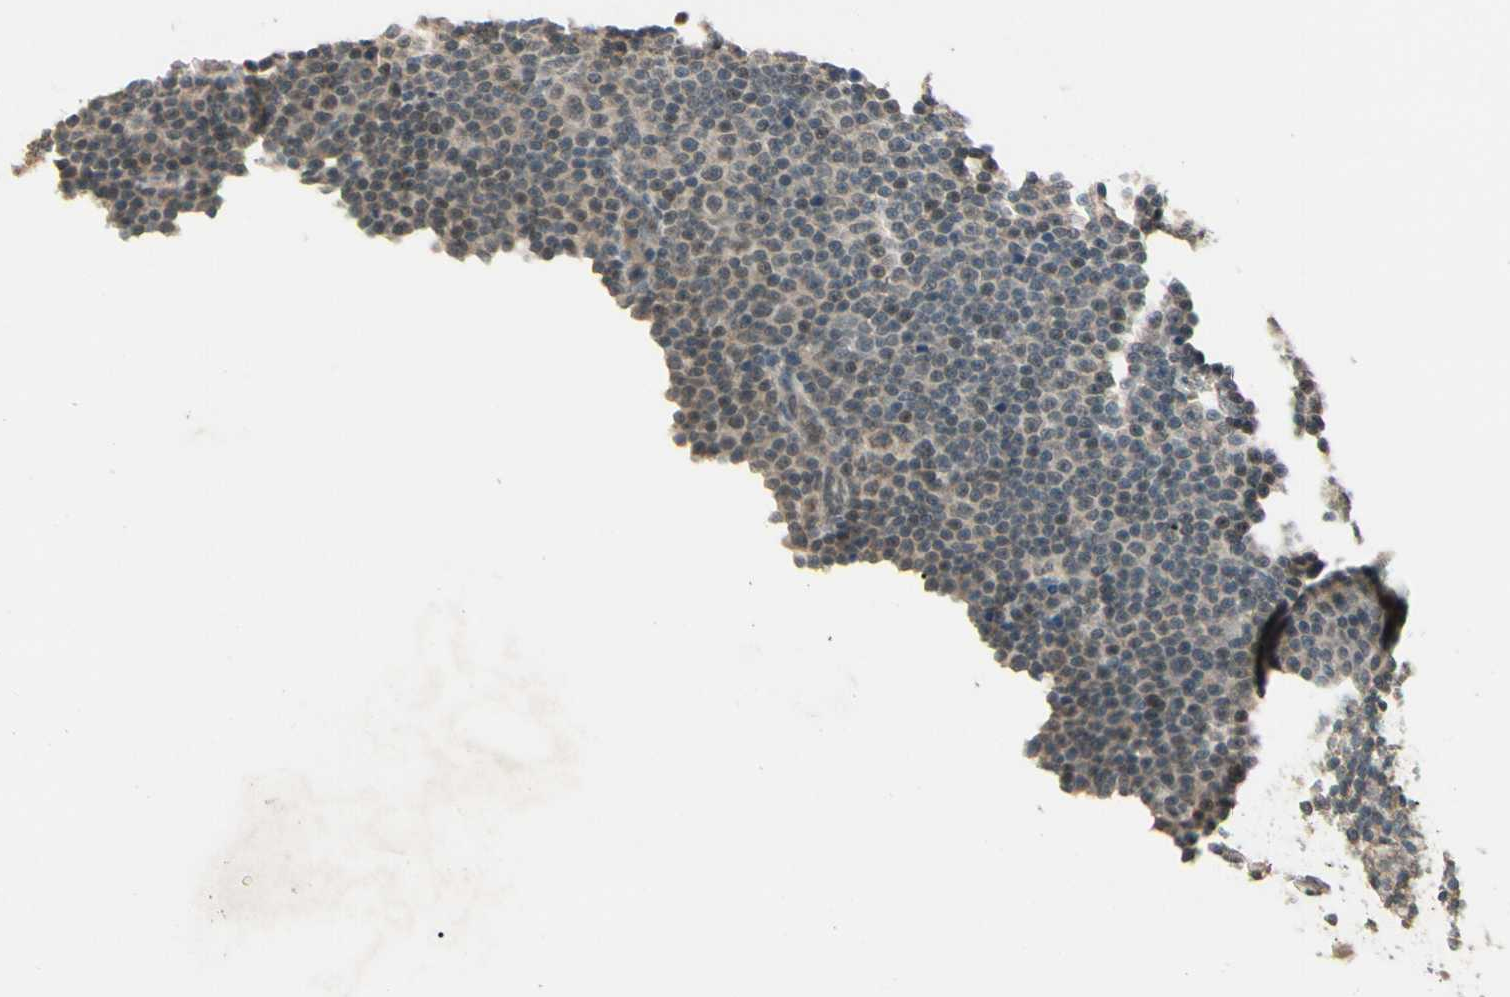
{"staining": {"intensity": "weak", "quantity": ">75%", "location": "cytoplasmic/membranous,nuclear"}, "tissue": "lymphoma", "cell_type": "Tumor cells", "image_type": "cancer", "snomed": [{"axis": "morphology", "description": "Malignant lymphoma, non-Hodgkin's type, Low grade"}, {"axis": "topography", "description": "Lymph node"}], "caption": "This is a histology image of immunohistochemistry (IHC) staining of low-grade malignant lymphoma, non-Hodgkin's type, which shows weak staining in the cytoplasmic/membranous and nuclear of tumor cells.", "gene": "ZSCAN12", "patient": {"sex": "female", "age": 67}}